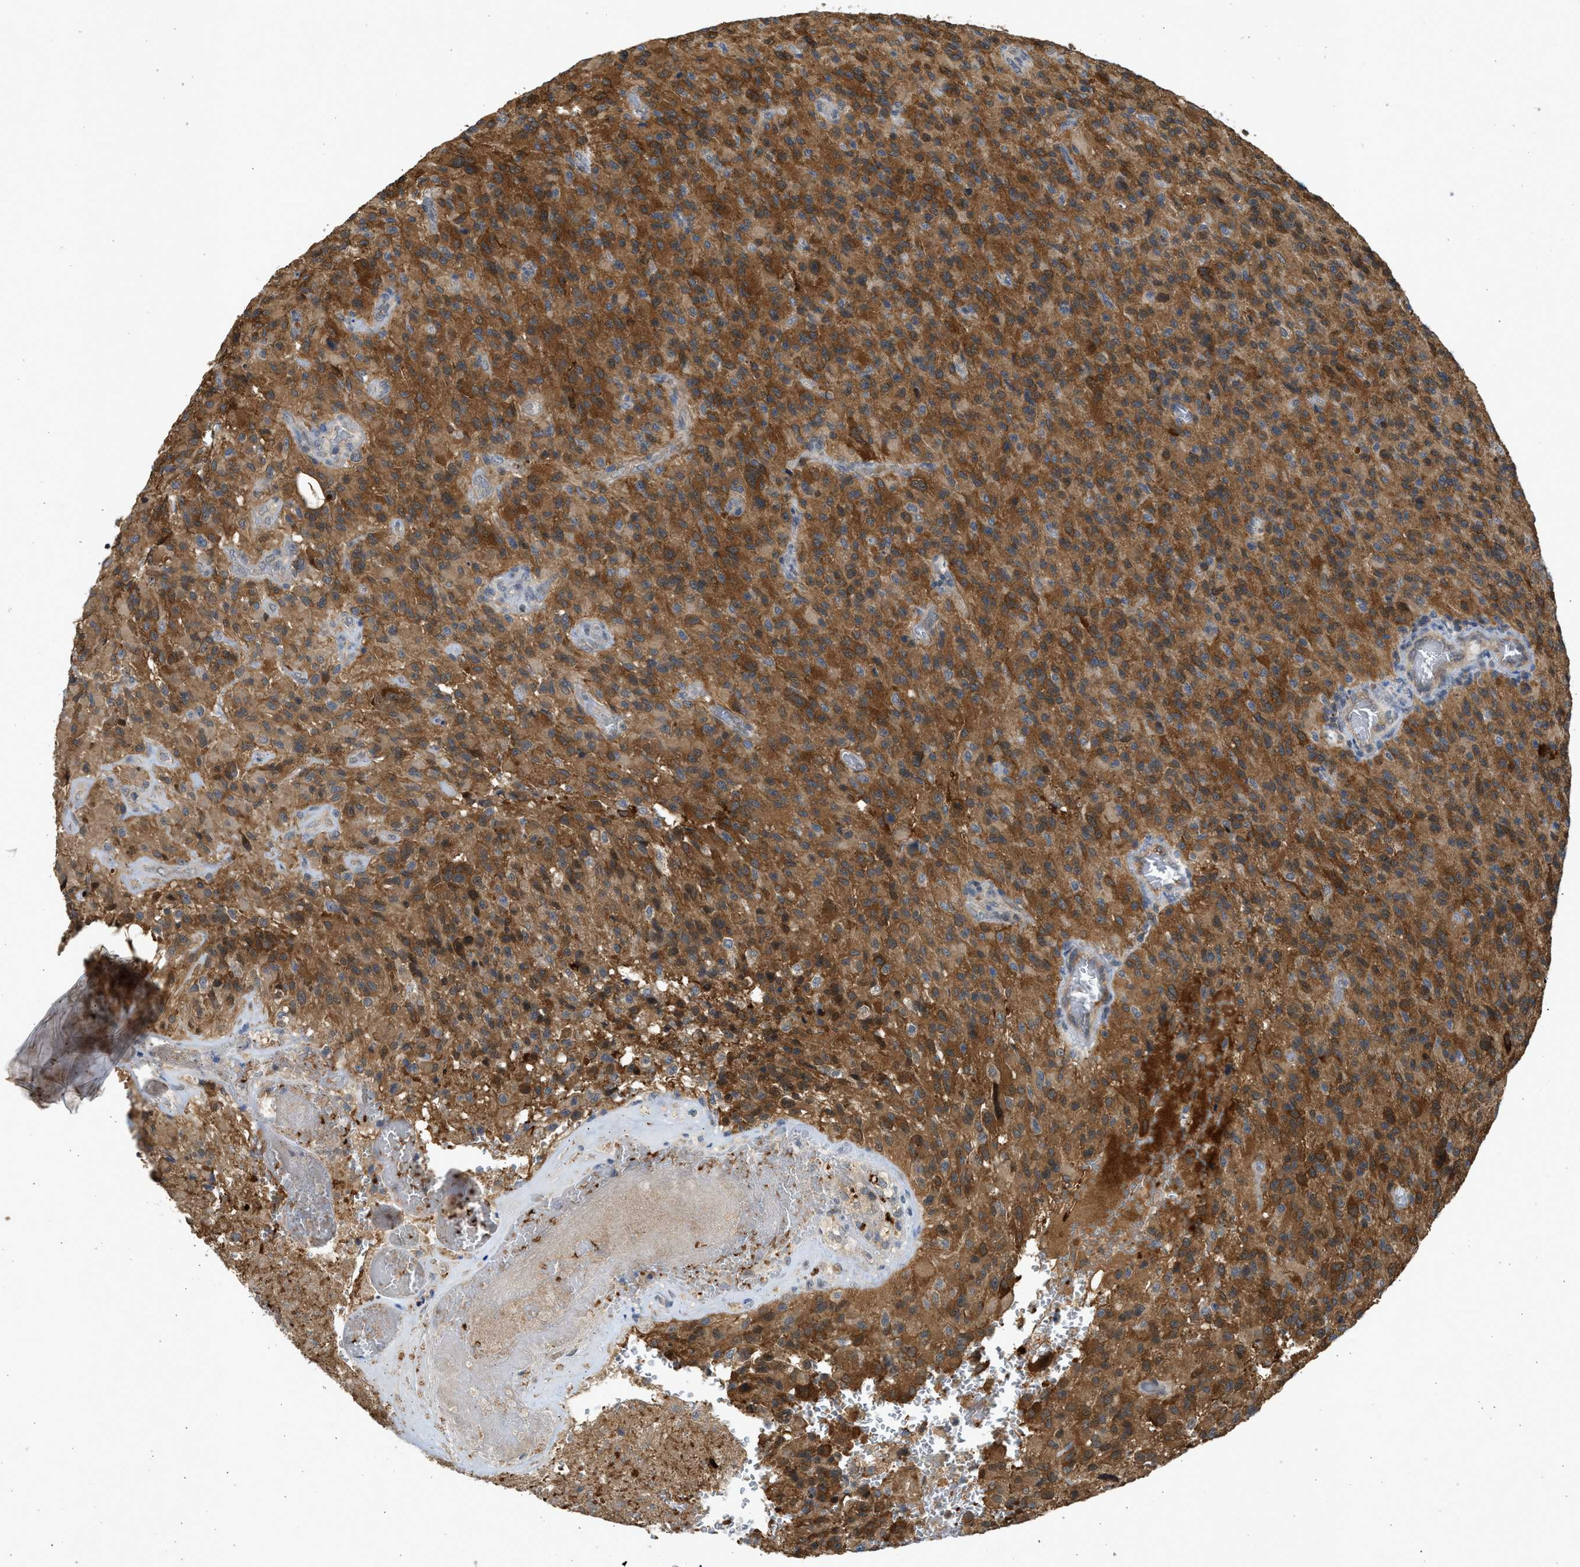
{"staining": {"intensity": "moderate", "quantity": ">75%", "location": "cytoplasmic/membranous"}, "tissue": "glioma", "cell_type": "Tumor cells", "image_type": "cancer", "snomed": [{"axis": "morphology", "description": "Glioma, malignant, High grade"}, {"axis": "topography", "description": "Brain"}], "caption": "A histopathology image of human glioma stained for a protein exhibits moderate cytoplasmic/membranous brown staining in tumor cells.", "gene": "MAPK7", "patient": {"sex": "male", "age": 71}}